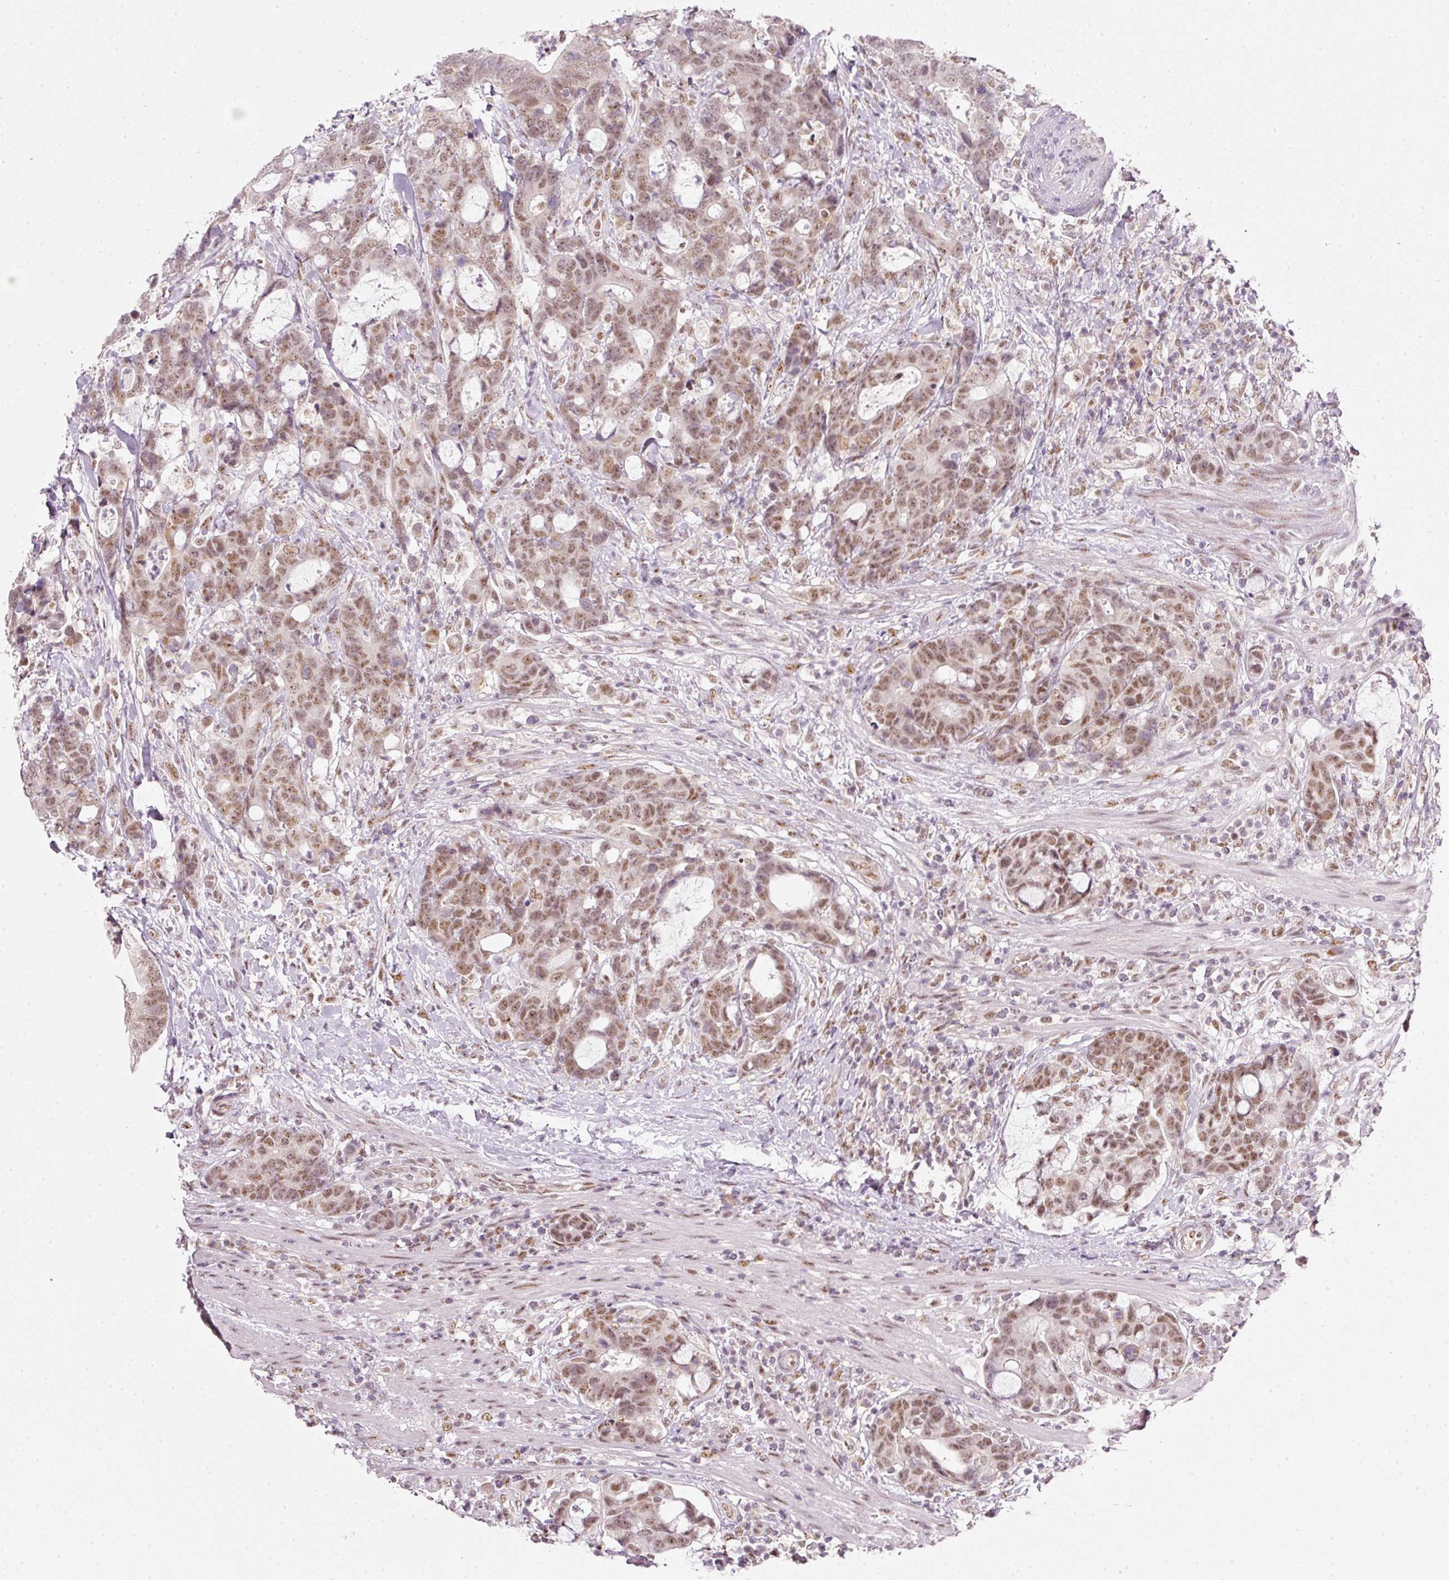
{"staining": {"intensity": "moderate", "quantity": ">75%", "location": "nuclear"}, "tissue": "colorectal cancer", "cell_type": "Tumor cells", "image_type": "cancer", "snomed": [{"axis": "morphology", "description": "Adenocarcinoma, NOS"}, {"axis": "topography", "description": "Colon"}], "caption": "The image shows a brown stain indicating the presence of a protein in the nuclear of tumor cells in colorectal cancer (adenocarcinoma). (Brightfield microscopy of DAB IHC at high magnification).", "gene": "FSTL3", "patient": {"sex": "female", "age": 82}}